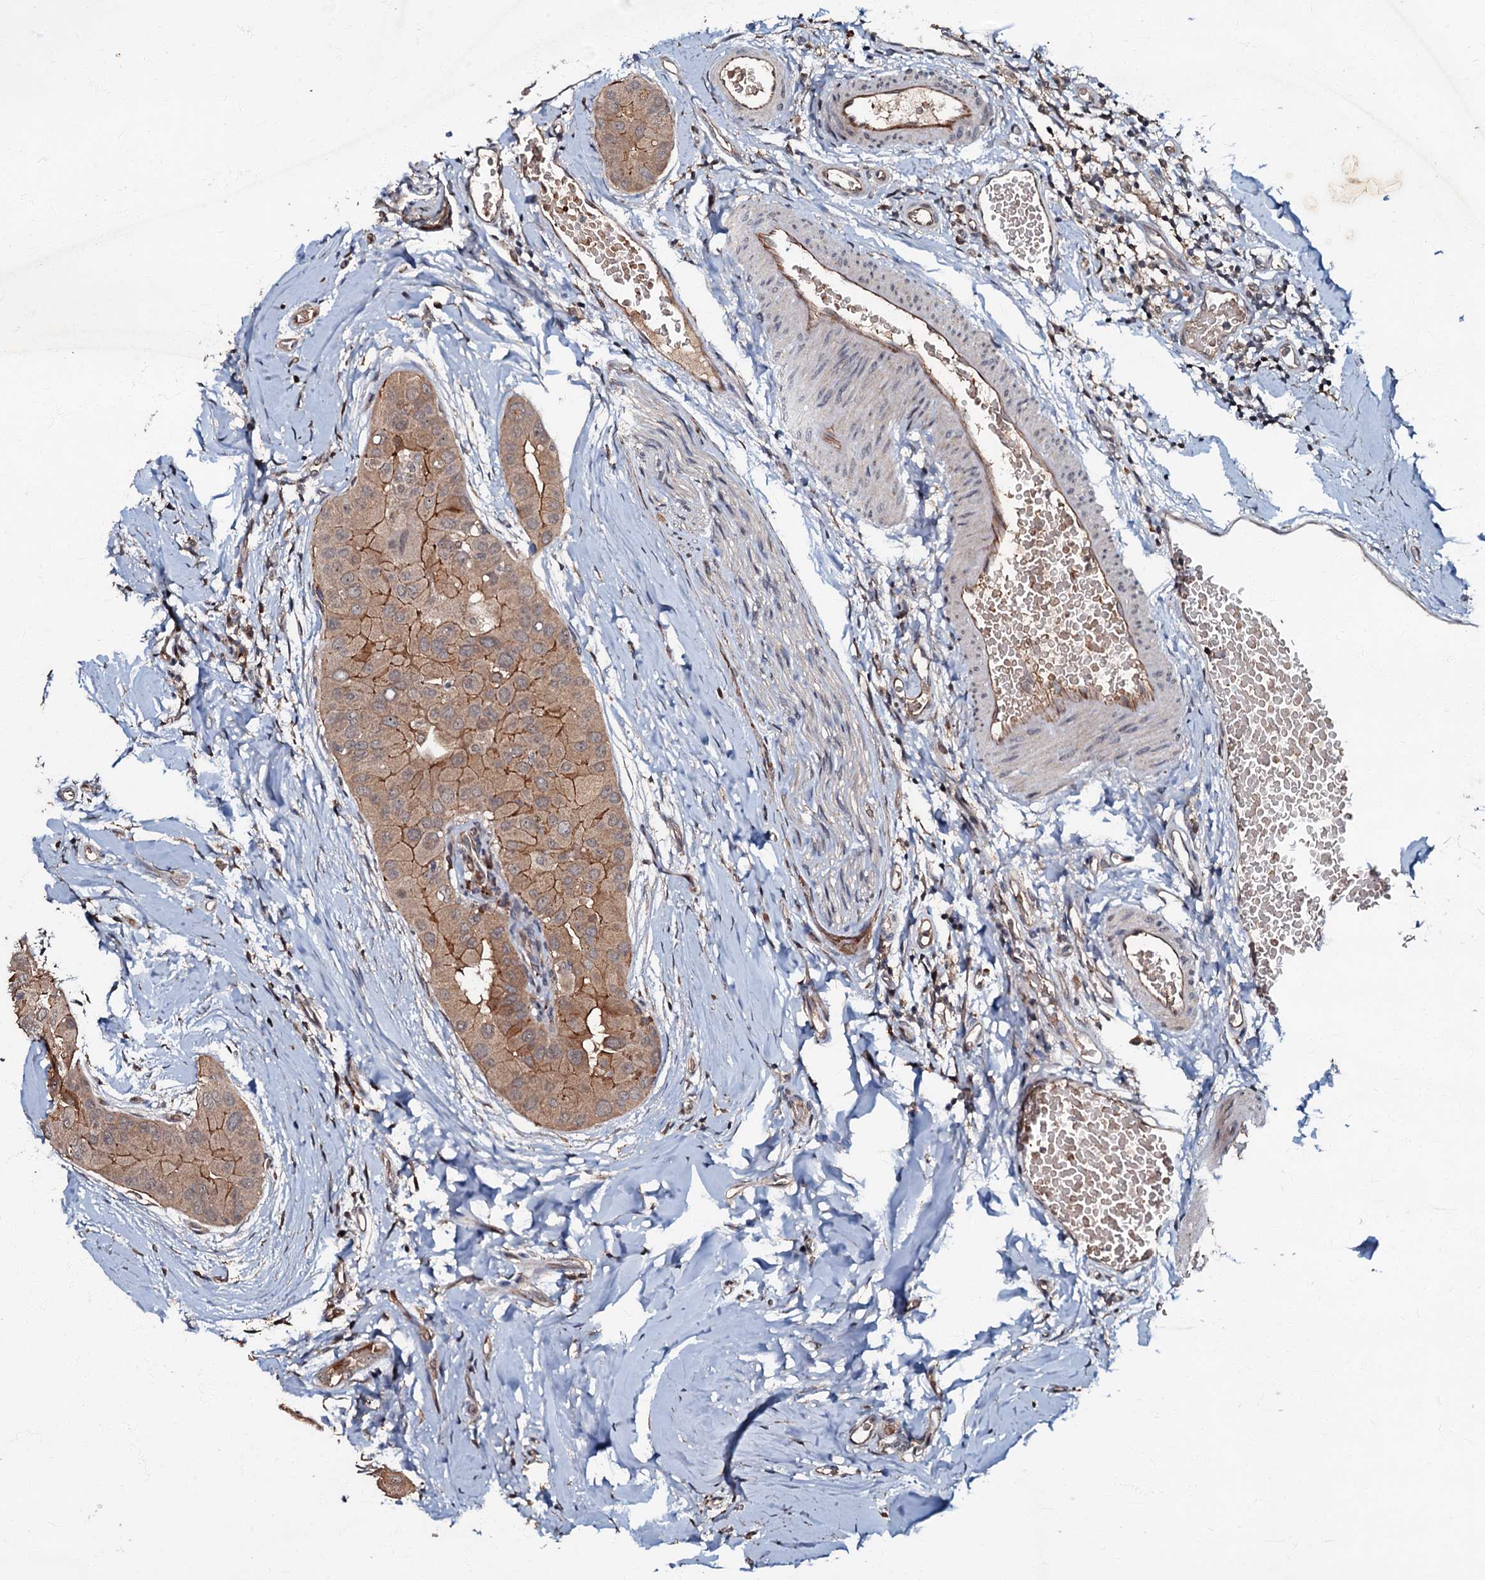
{"staining": {"intensity": "moderate", "quantity": ">75%", "location": "cytoplasmic/membranous"}, "tissue": "thyroid cancer", "cell_type": "Tumor cells", "image_type": "cancer", "snomed": [{"axis": "morphology", "description": "Papillary adenocarcinoma, NOS"}, {"axis": "topography", "description": "Thyroid gland"}], "caption": "Brown immunohistochemical staining in human thyroid papillary adenocarcinoma exhibits moderate cytoplasmic/membranous positivity in approximately >75% of tumor cells.", "gene": "MANSC4", "patient": {"sex": "male", "age": 33}}